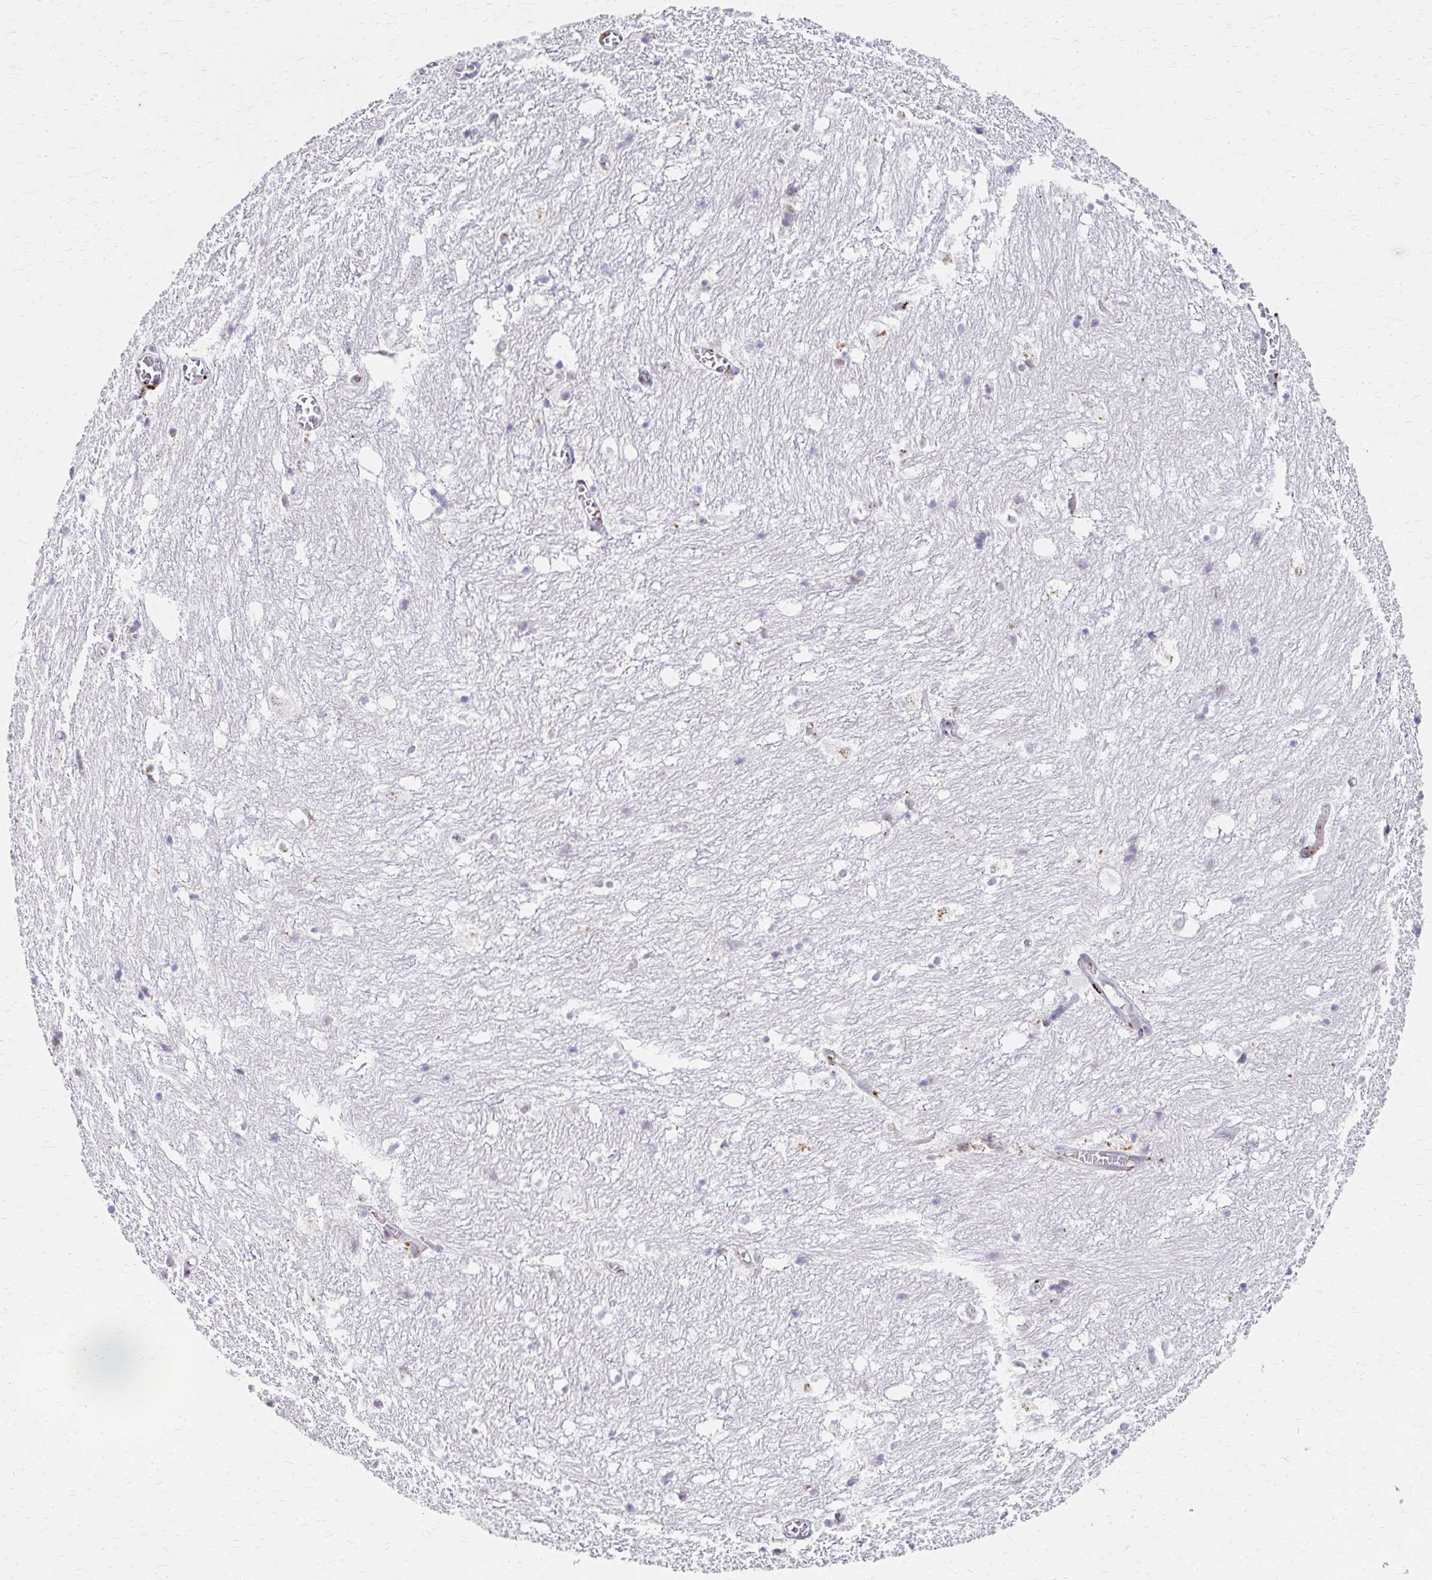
{"staining": {"intensity": "moderate", "quantity": "<25%", "location": "cytoplasmic/membranous"}, "tissue": "hippocampus", "cell_type": "Glial cells", "image_type": "normal", "snomed": [{"axis": "morphology", "description": "Normal tissue, NOS"}, {"axis": "topography", "description": "Hippocampus"}], "caption": "Protein staining displays moderate cytoplasmic/membranous staining in about <25% of glial cells in unremarkable hippocampus. The protein of interest is stained brown, and the nuclei are stained in blue (DAB IHC with brightfield microscopy, high magnification).", "gene": "ENSG00000254692", "patient": {"sex": "female", "age": 52}}